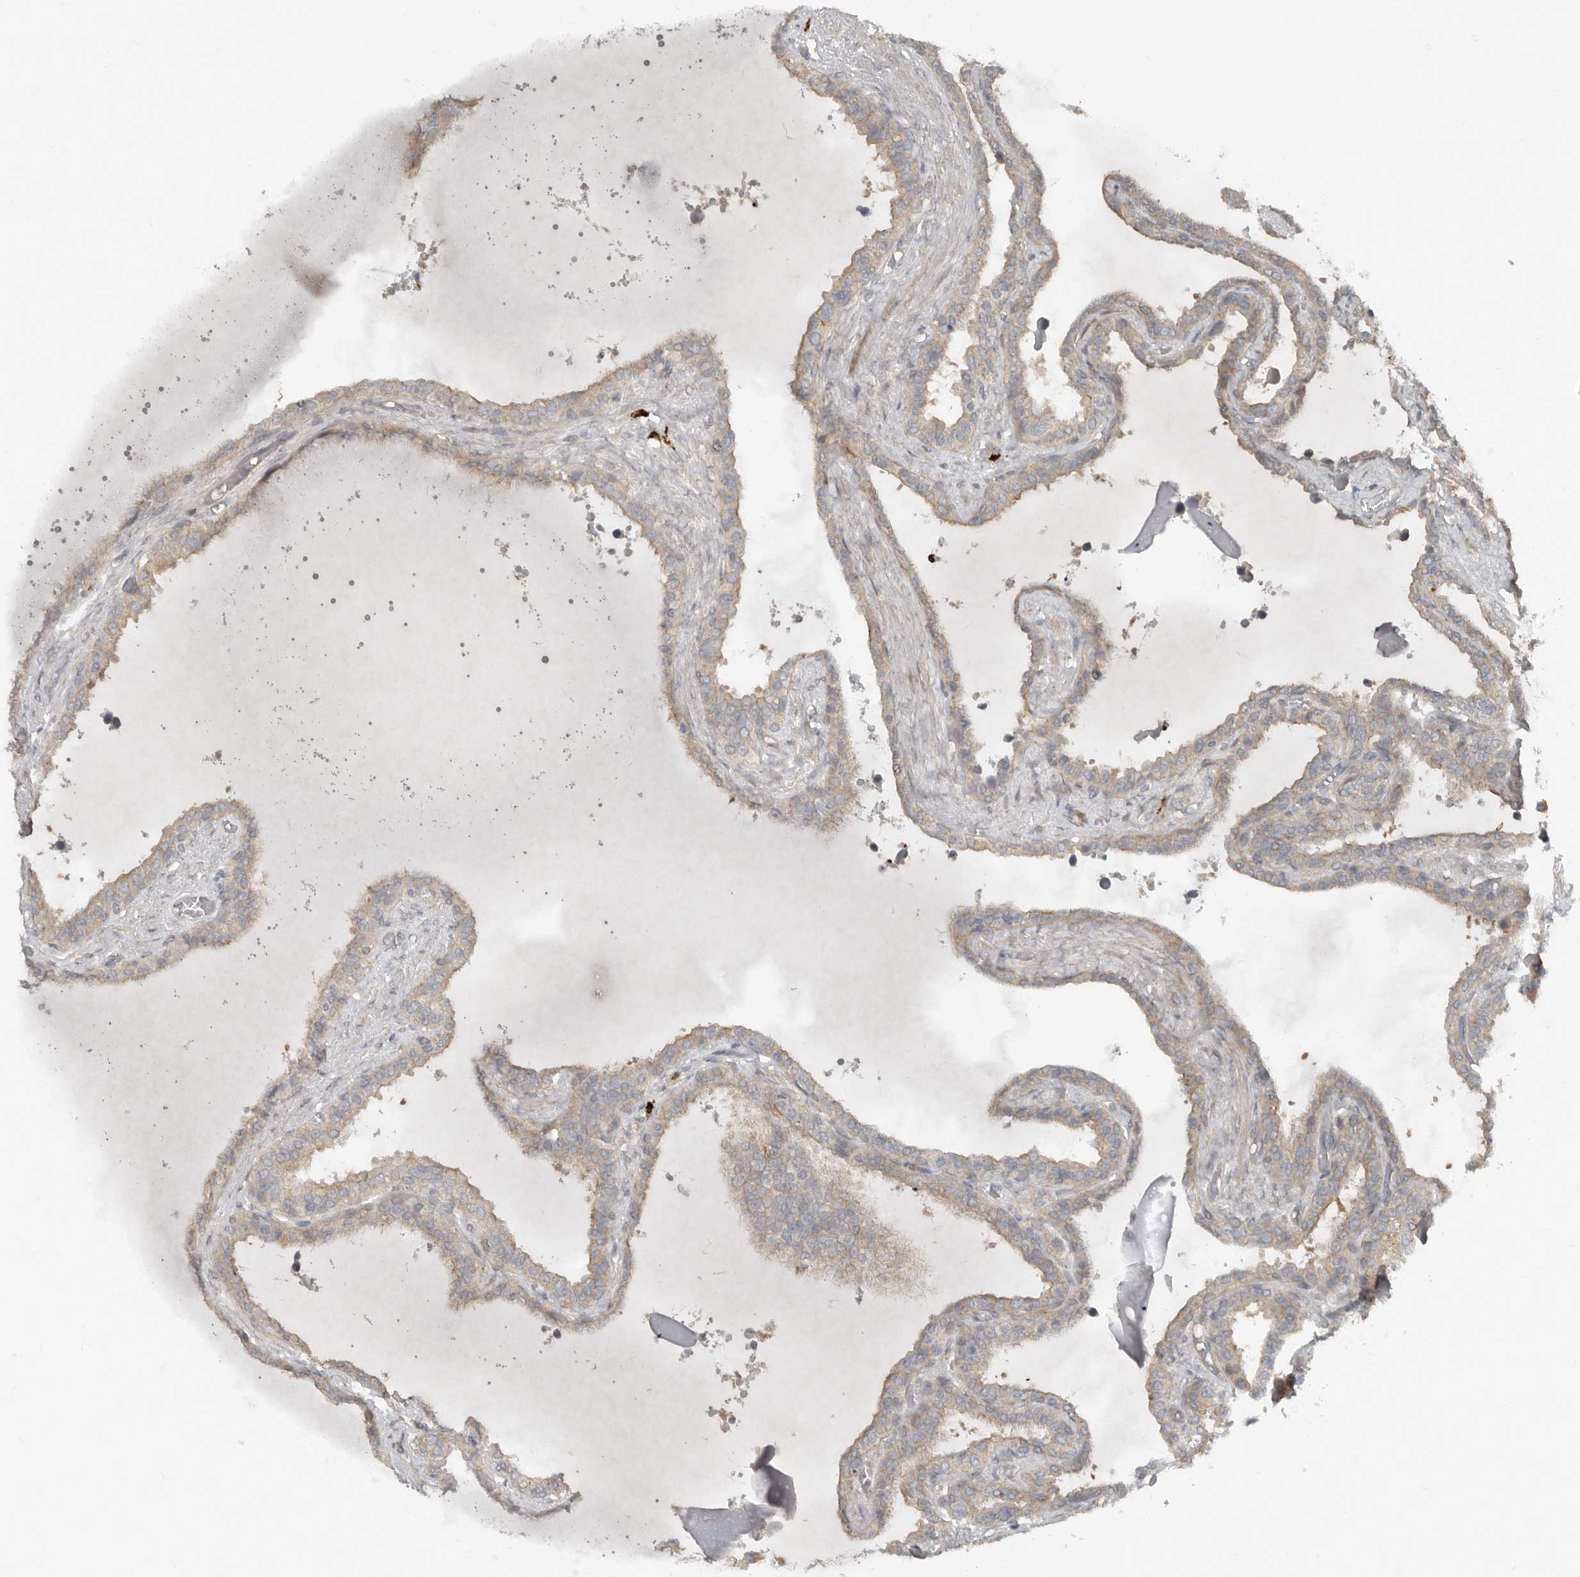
{"staining": {"intensity": "weak", "quantity": "25%-75%", "location": "cytoplasmic/membranous"}, "tissue": "seminal vesicle", "cell_type": "Glandular cells", "image_type": "normal", "snomed": [{"axis": "morphology", "description": "Normal tissue, NOS"}, {"axis": "topography", "description": "Seminal veicle"}], "caption": "Glandular cells reveal low levels of weak cytoplasmic/membranous expression in approximately 25%-75% of cells in benign human seminal vesicle. (DAB (3,3'-diaminobenzidine) IHC, brown staining for protein, blue staining for nuclei).", "gene": "TEAD3", "patient": {"sex": "male", "age": 46}}